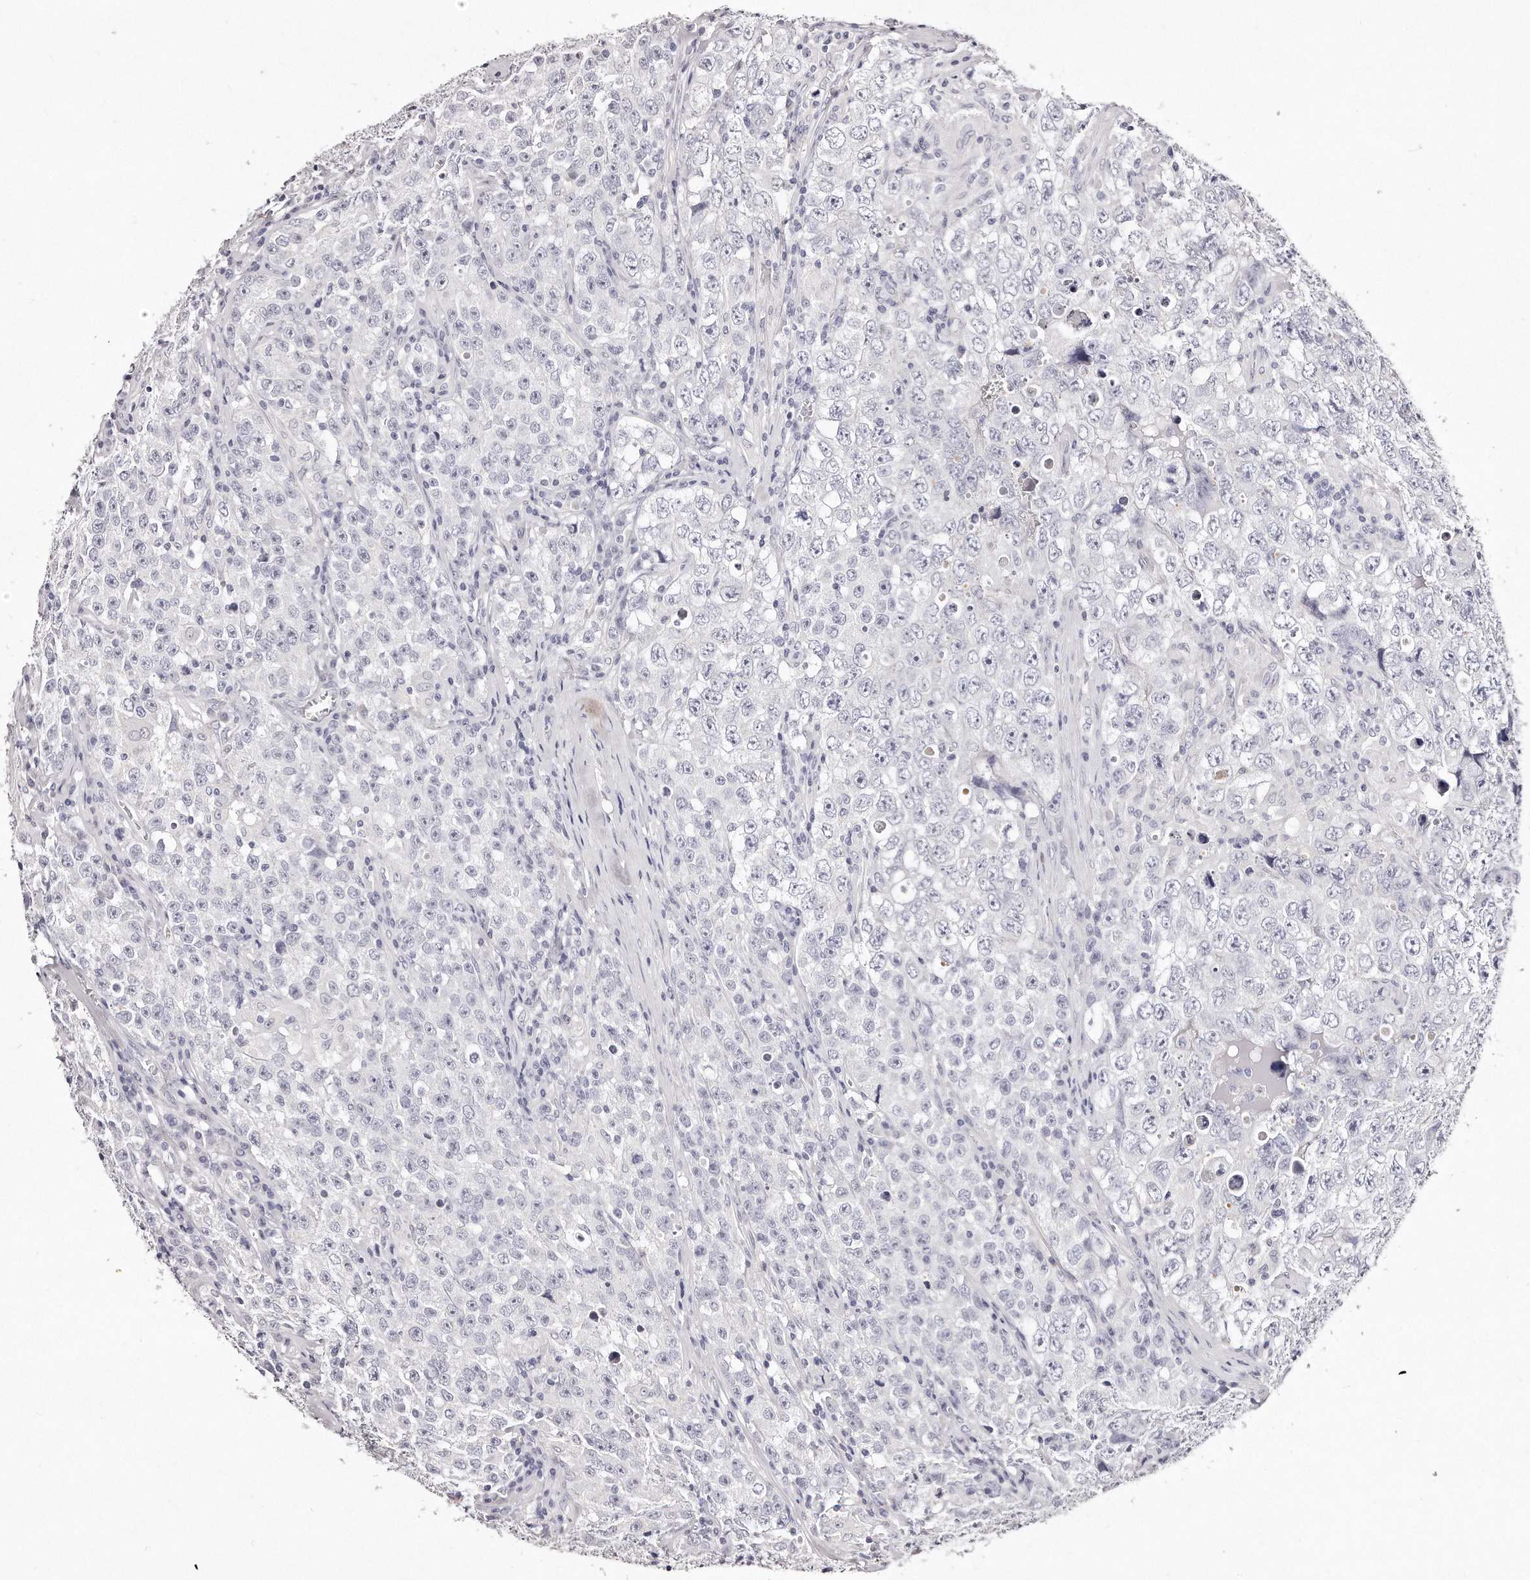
{"staining": {"intensity": "negative", "quantity": "none", "location": "none"}, "tissue": "testis cancer", "cell_type": "Tumor cells", "image_type": "cancer", "snomed": [{"axis": "morphology", "description": "Seminoma, NOS"}, {"axis": "morphology", "description": "Carcinoma, Embryonal, NOS"}, {"axis": "topography", "description": "Testis"}], "caption": "Tumor cells are negative for protein expression in human testis cancer (seminoma). Nuclei are stained in blue.", "gene": "GDA", "patient": {"sex": "male", "age": 43}}